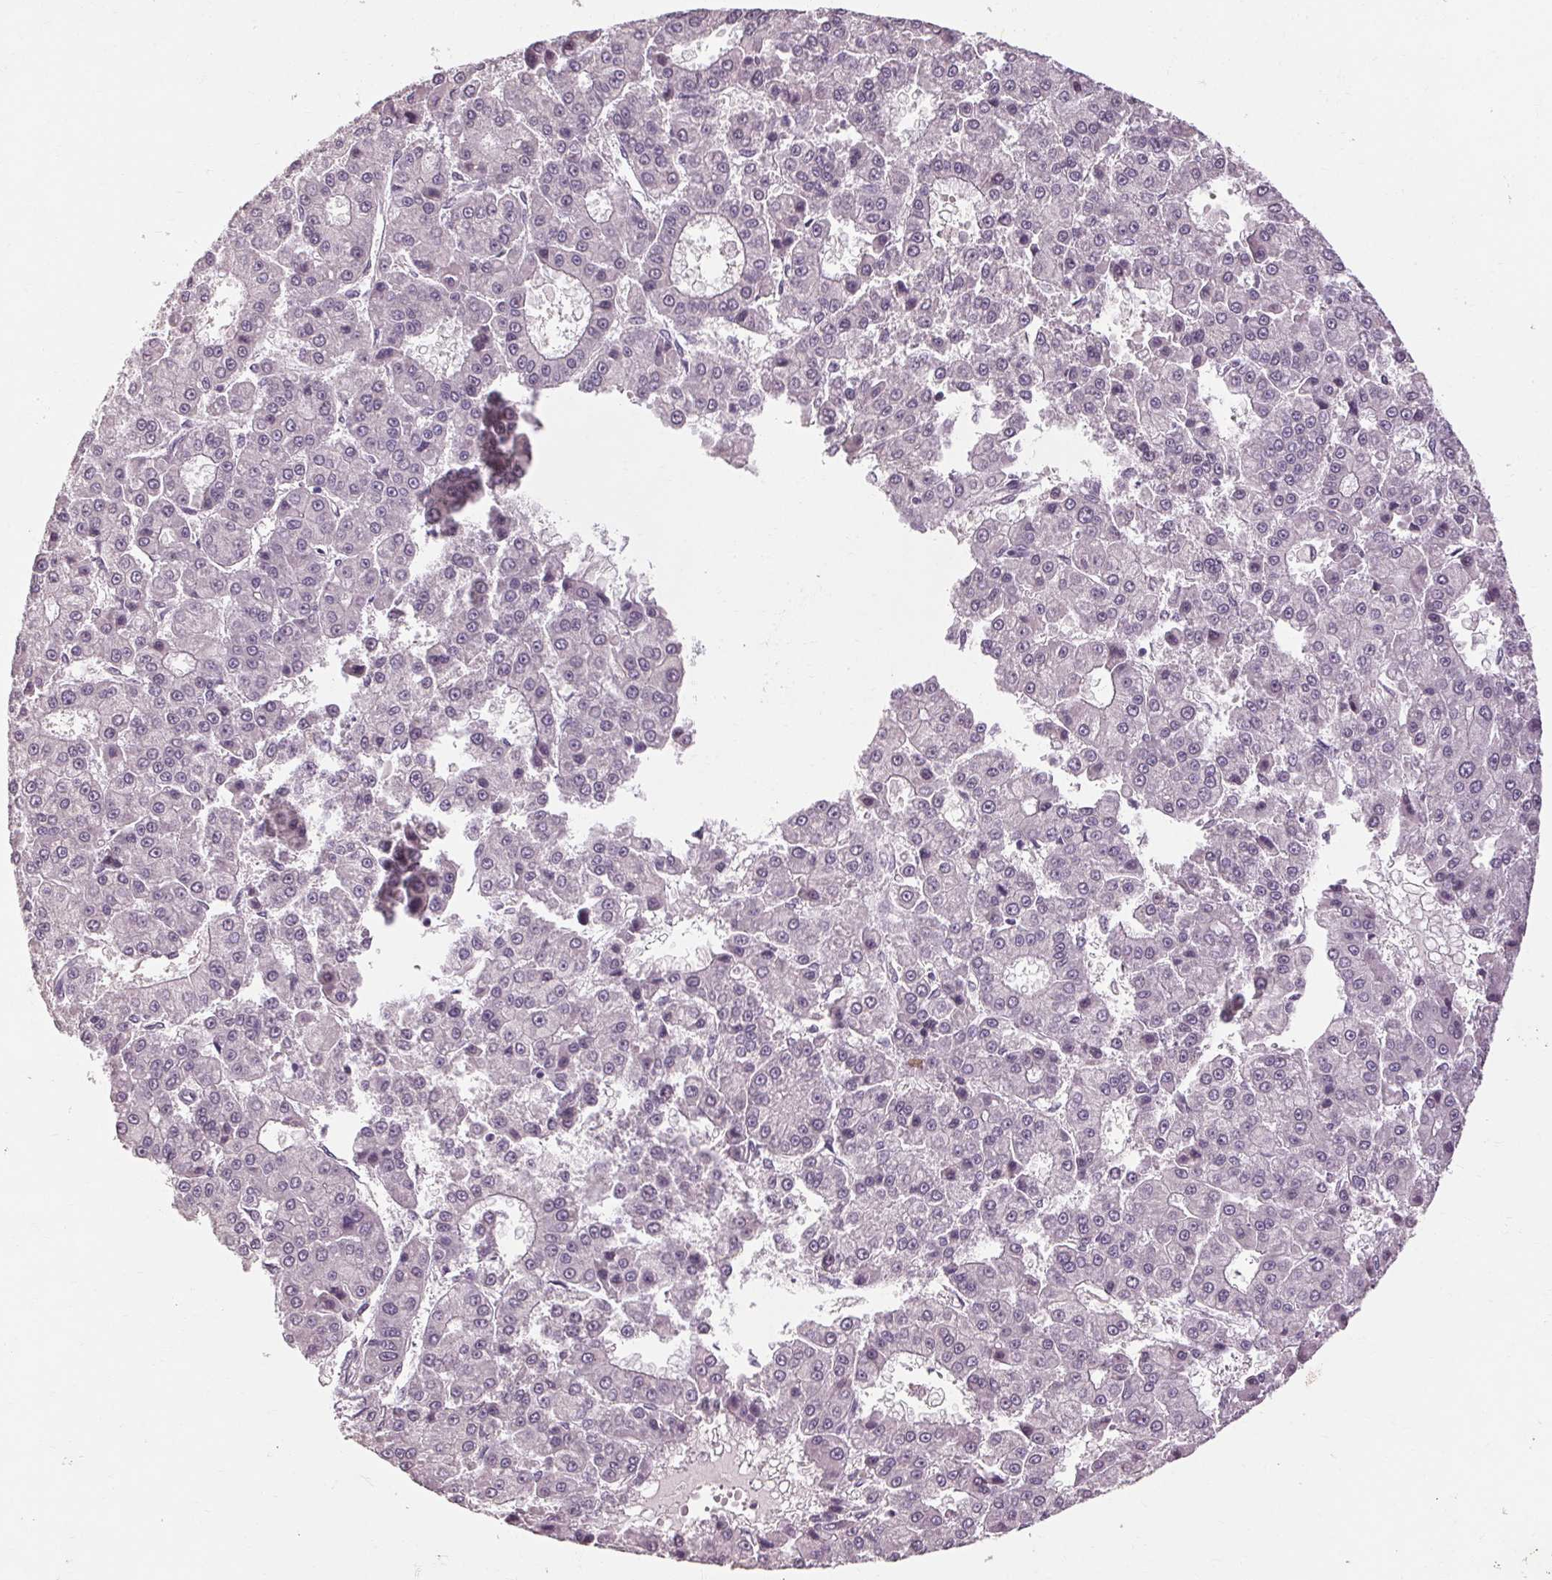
{"staining": {"intensity": "negative", "quantity": "none", "location": "none"}, "tissue": "liver cancer", "cell_type": "Tumor cells", "image_type": "cancer", "snomed": [{"axis": "morphology", "description": "Carcinoma, Hepatocellular, NOS"}, {"axis": "topography", "description": "Liver"}], "caption": "This is a image of immunohistochemistry (IHC) staining of liver cancer (hepatocellular carcinoma), which shows no expression in tumor cells.", "gene": "POMC", "patient": {"sex": "male", "age": 70}}